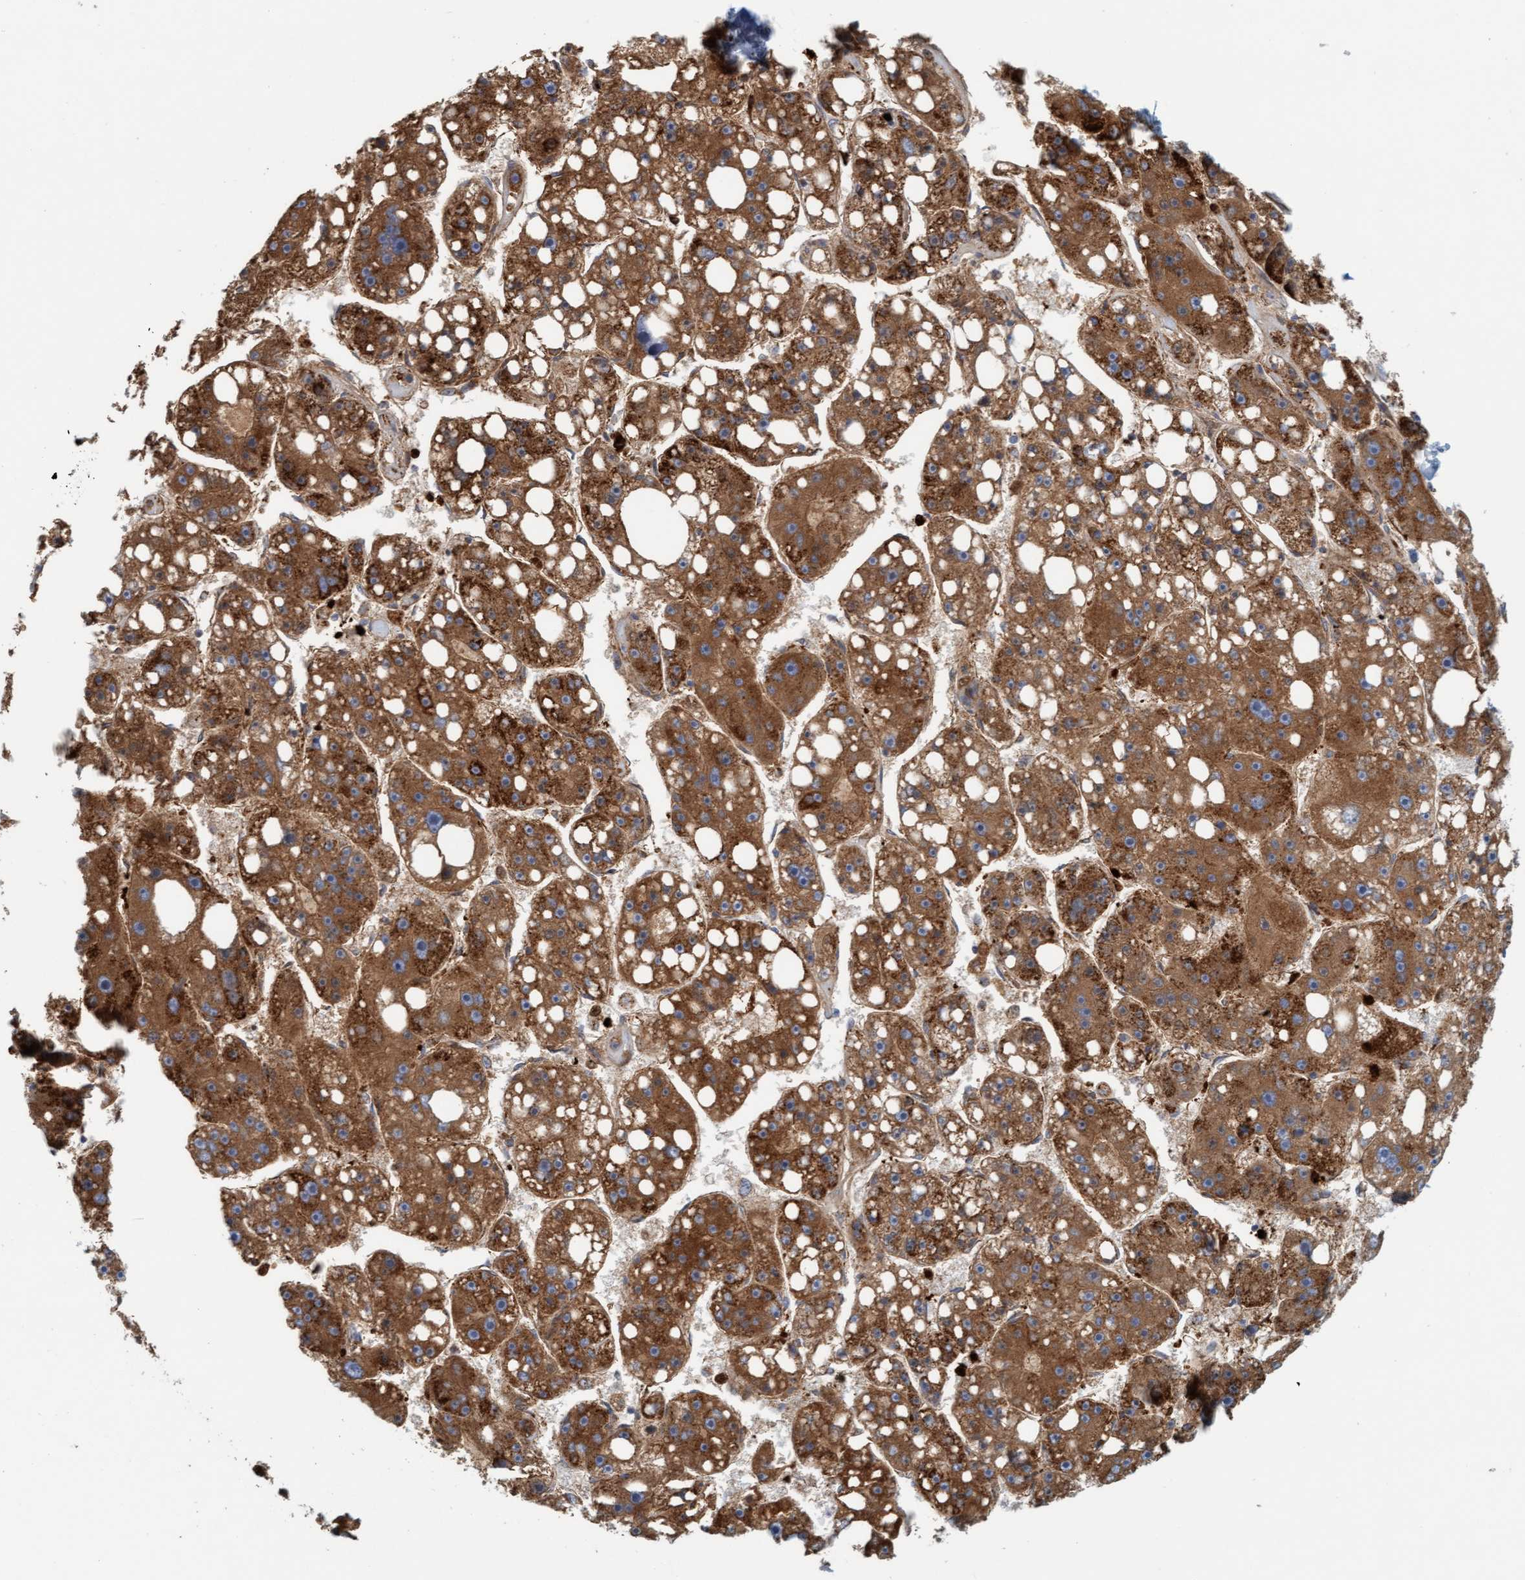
{"staining": {"intensity": "strong", "quantity": ">75%", "location": "cytoplasmic/membranous"}, "tissue": "liver cancer", "cell_type": "Tumor cells", "image_type": "cancer", "snomed": [{"axis": "morphology", "description": "Carcinoma, Hepatocellular, NOS"}, {"axis": "topography", "description": "Liver"}], "caption": "A brown stain labels strong cytoplasmic/membranous staining of a protein in liver cancer (hepatocellular carcinoma) tumor cells.", "gene": "B9D1", "patient": {"sex": "female", "age": 61}}